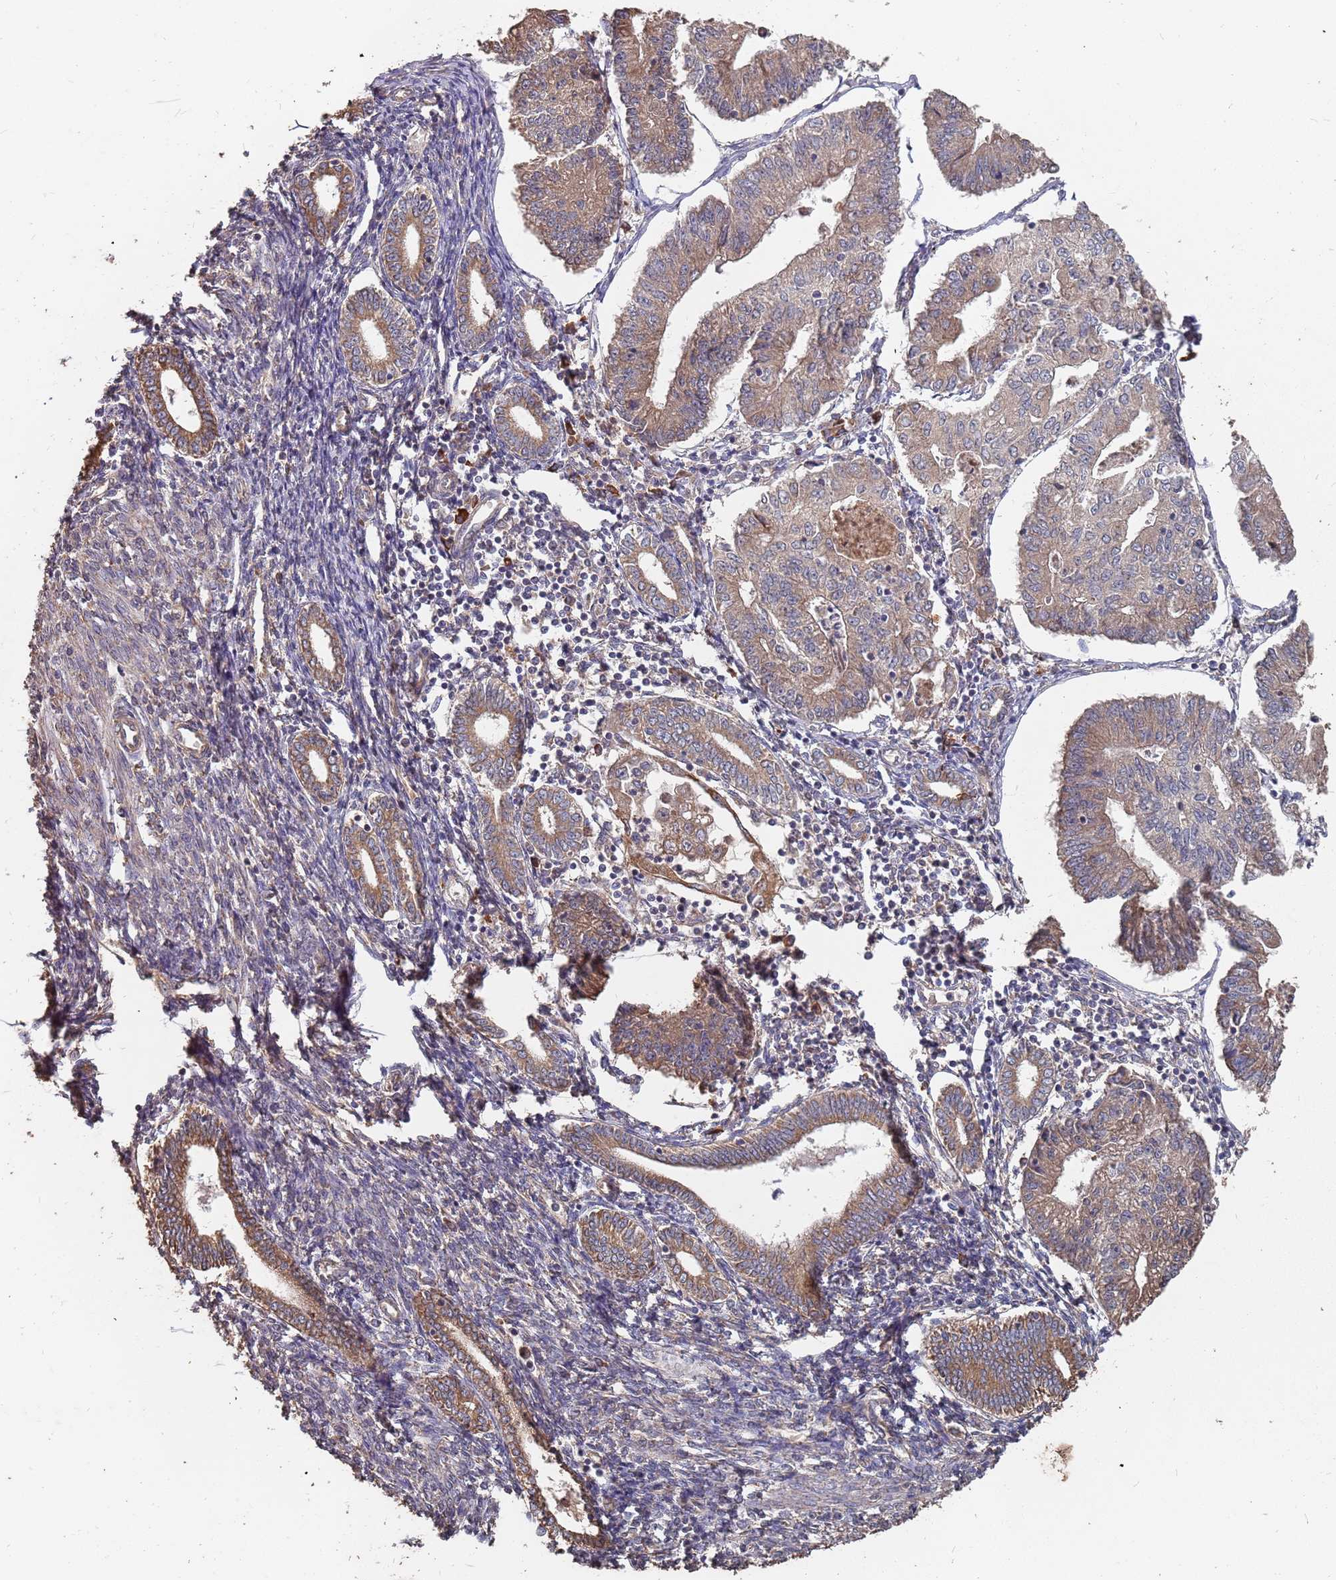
{"staining": {"intensity": "moderate", "quantity": ">75%", "location": "cytoplasmic/membranous"}, "tissue": "endometrial cancer", "cell_type": "Tumor cells", "image_type": "cancer", "snomed": [{"axis": "morphology", "description": "Adenocarcinoma, NOS"}, {"axis": "topography", "description": "Endometrium"}], "caption": "A high-resolution histopathology image shows immunohistochemistry (IHC) staining of adenocarcinoma (endometrial), which displays moderate cytoplasmic/membranous staining in approximately >75% of tumor cells.", "gene": "ATG5", "patient": {"sex": "female", "age": 56}}